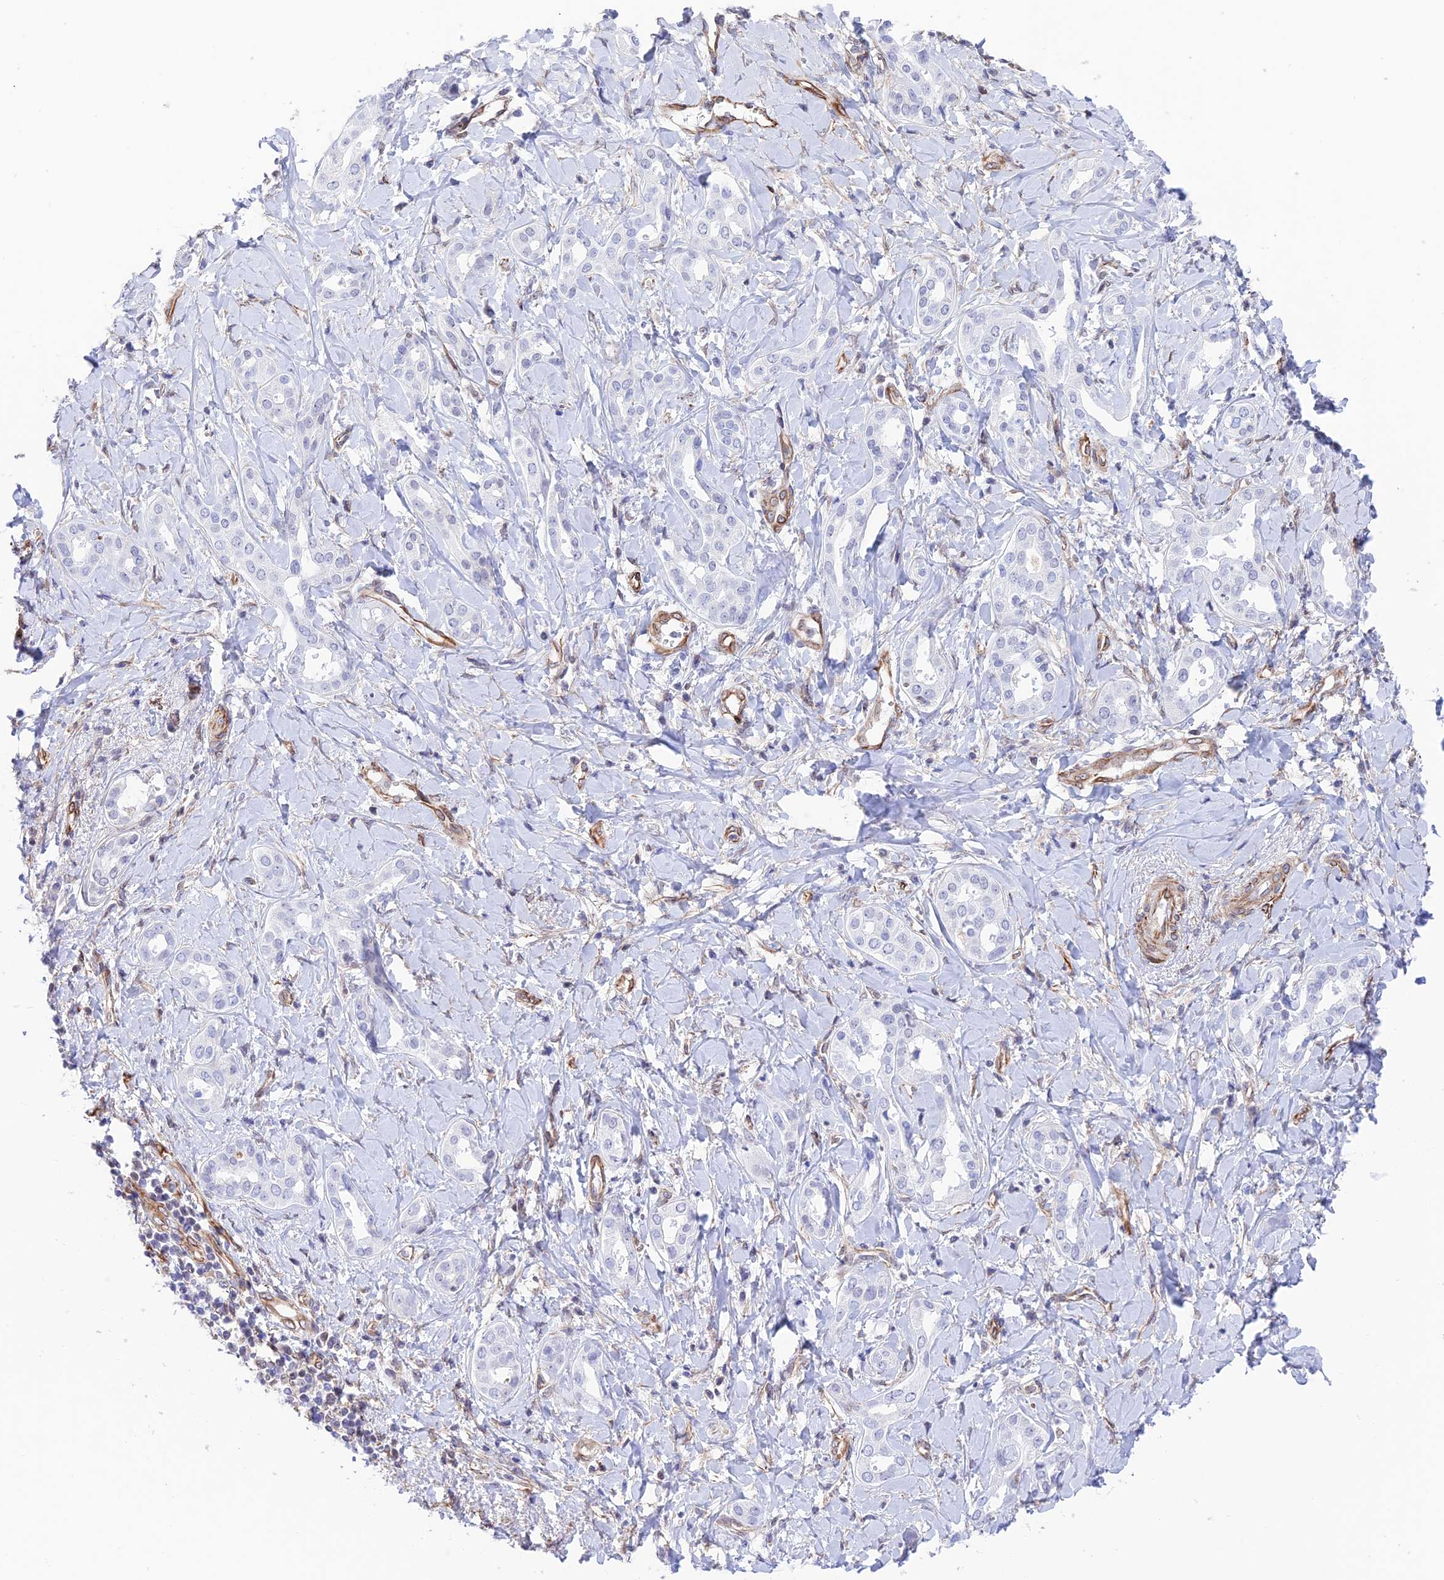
{"staining": {"intensity": "negative", "quantity": "none", "location": "none"}, "tissue": "liver cancer", "cell_type": "Tumor cells", "image_type": "cancer", "snomed": [{"axis": "morphology", "description": "Cholangiocarcinoma"}, {"axis": "topography", "description": "Liver"}], "caption": "The micrograph exhibits no staining of tumor cells in cholangiocarcinoma (liver). Brightfield microscopy of IHC stained with DAB (brown) and hematoxylin (blue), captured at high magnification.", "gene": "ZNF652", "patient": {"sex": "female", "age": 77}}